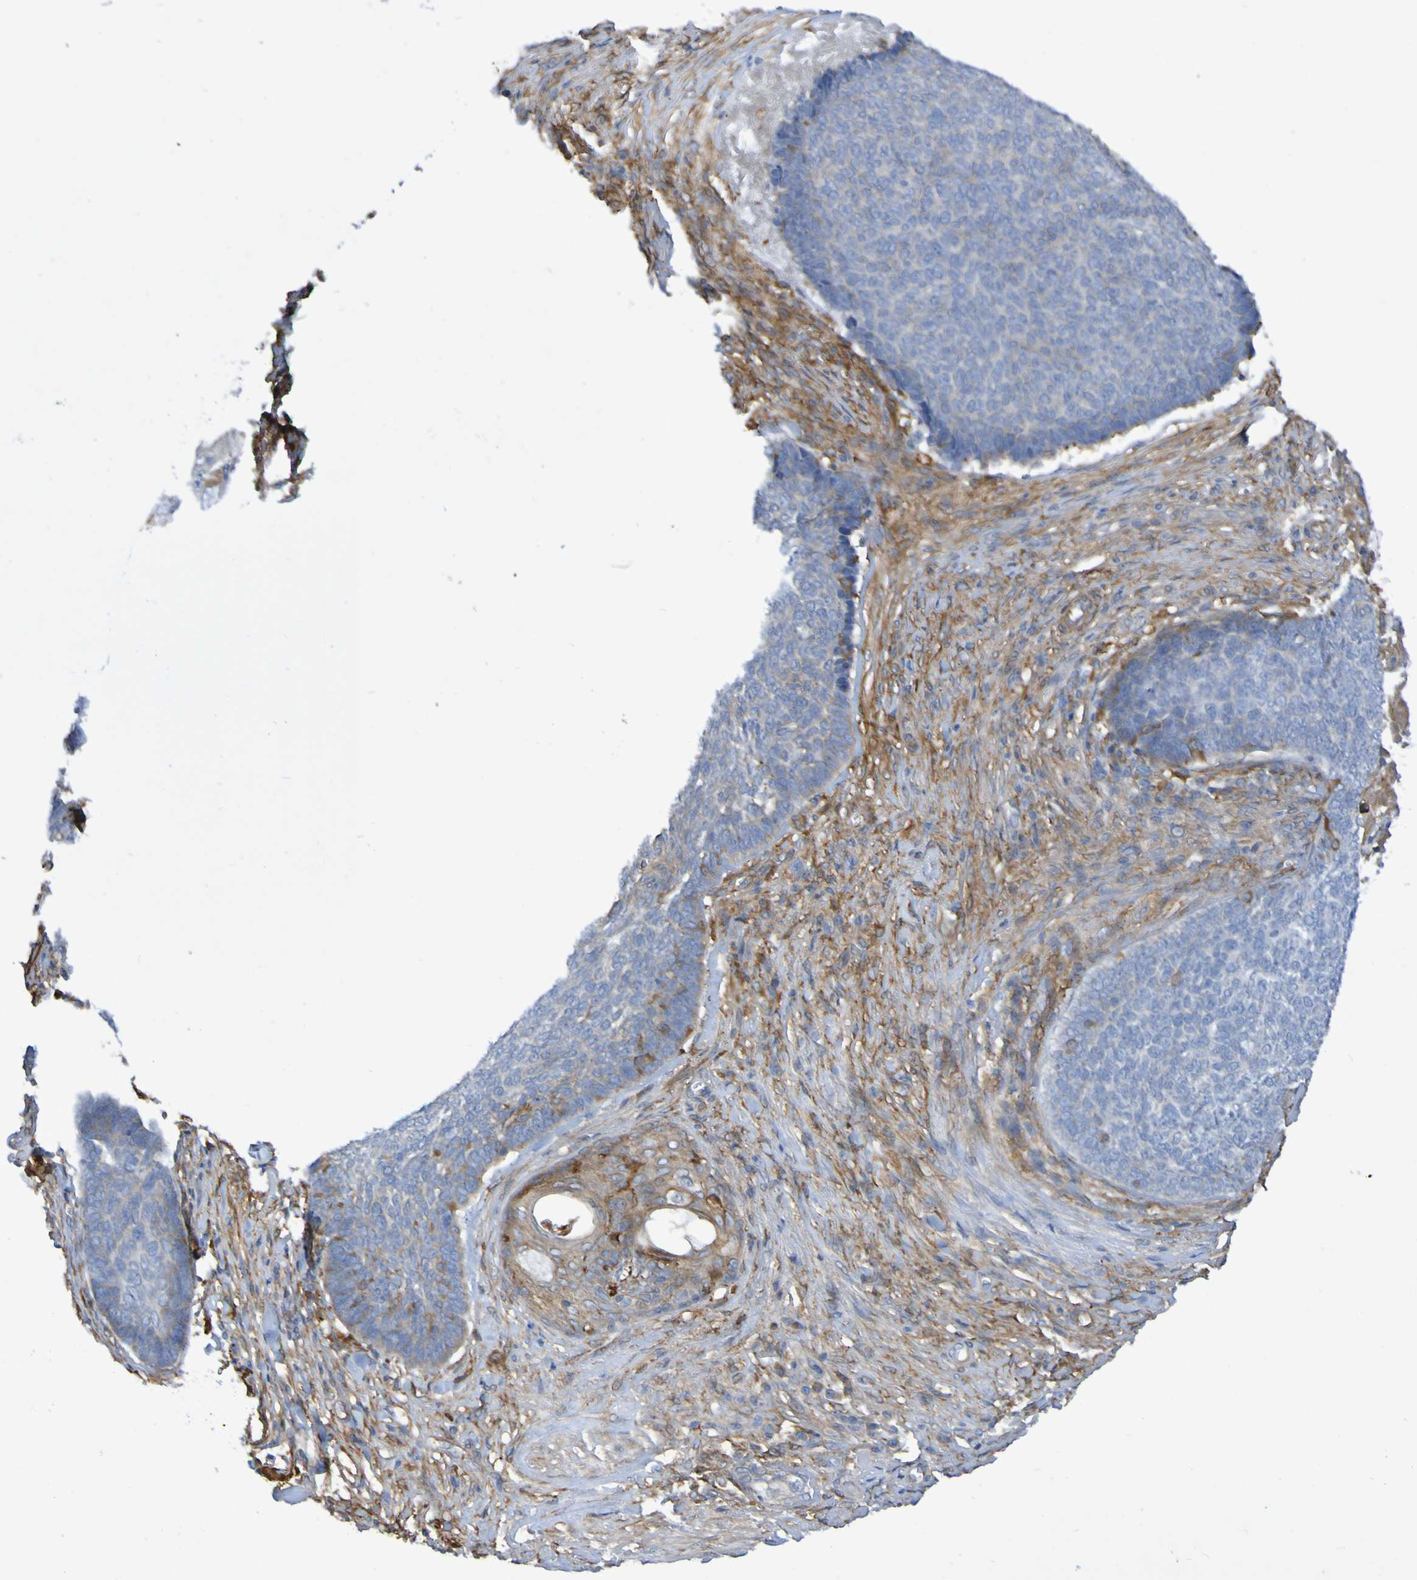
{"staining": {"intensity": "moderate", "quantity": "<25%", "location": "cytoplasmic/membranous"}, "tissue": "skin cancer", "cell_type": "Tumor cells", "image_type": "cancer", "snomed": [{"axis": "morphology", "description": "Basal cell carcinoma"}, {"axis": "topography", "description": "Skin"}], "caption": "Human skin cancer (basal cell carcinoma) stained with a protein marker exhibits moderate staining in tumor cells.", "gene": "SCRG1", "patient": {"sex": "male", "age": 84}}